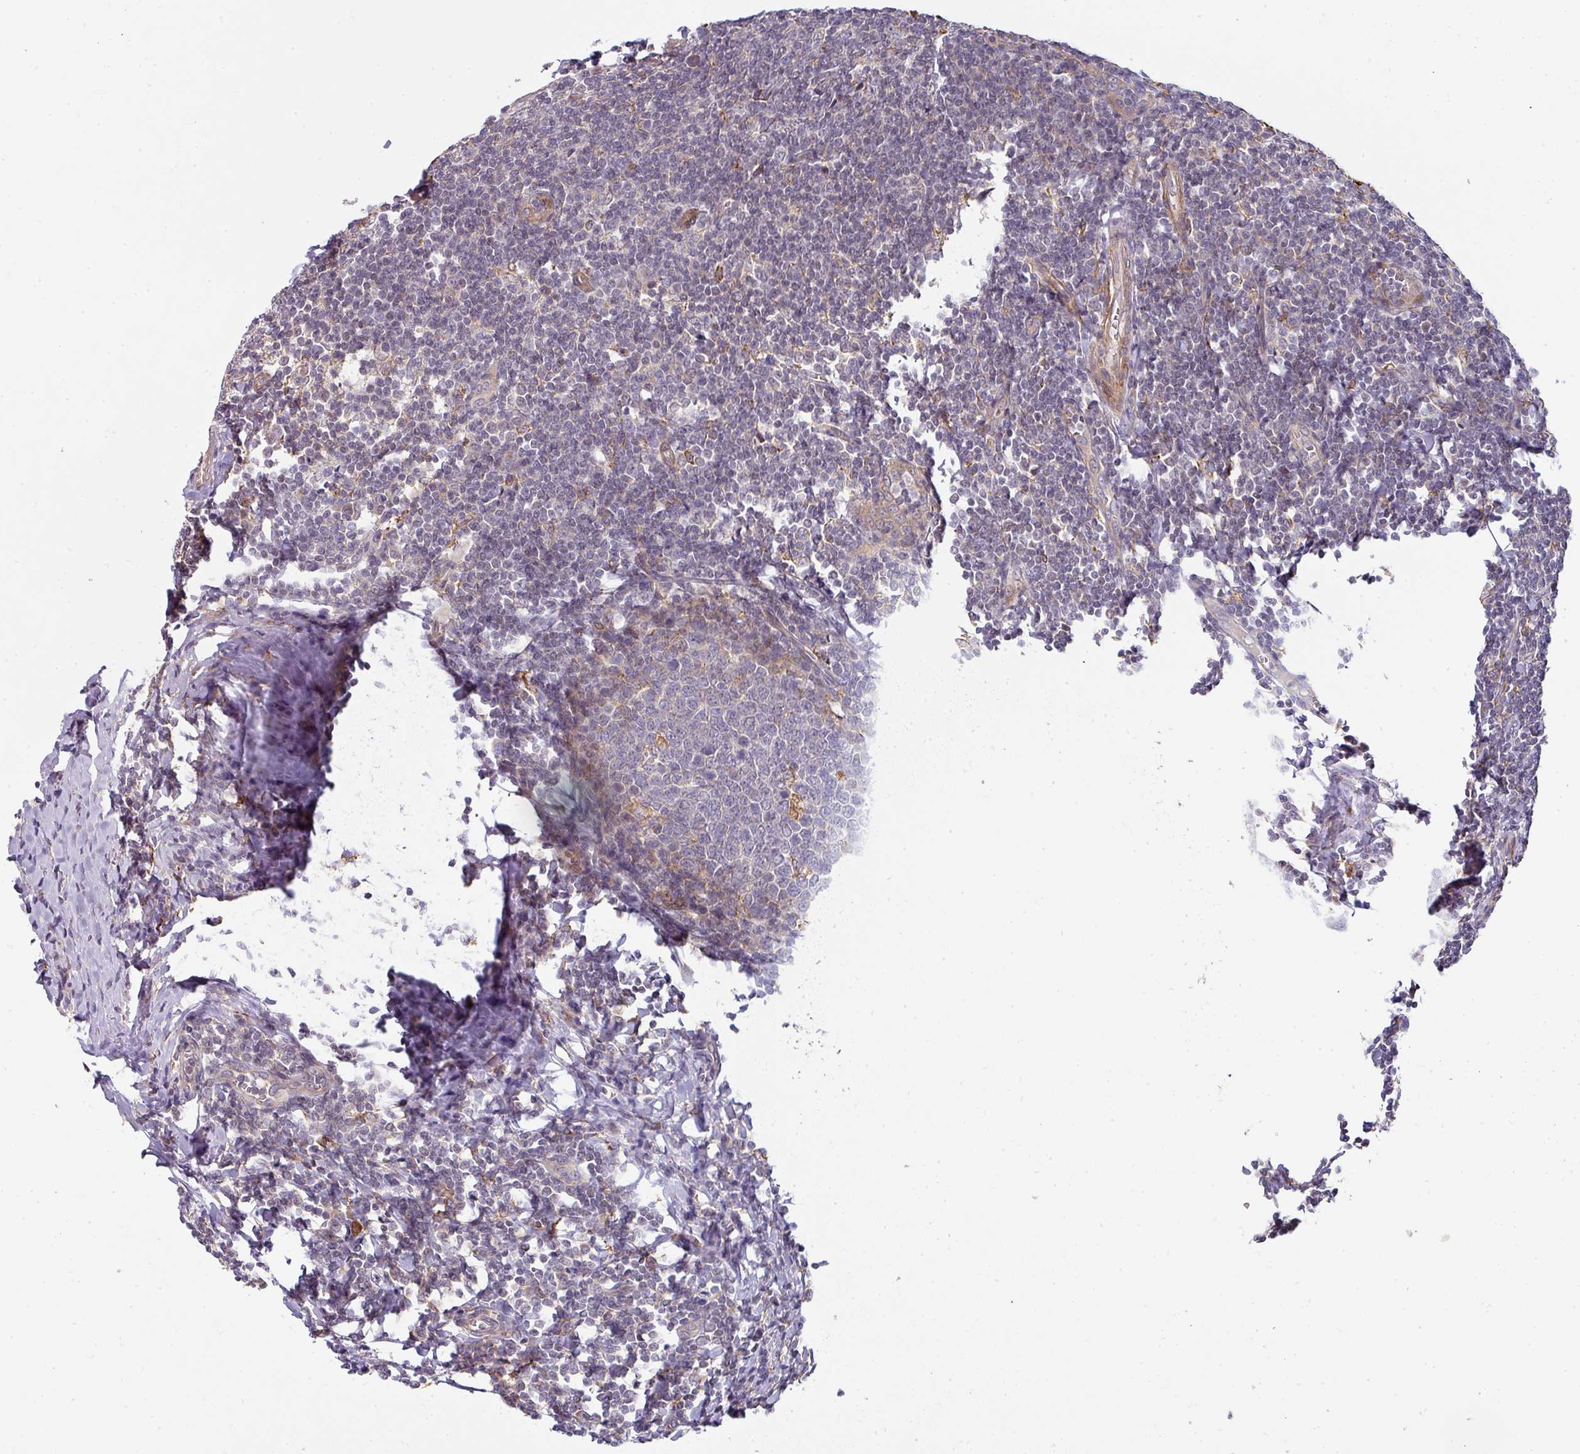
{"staining": {"intensity": "moderate", "quantity": "<25%", "location": "cytoplasmic/membranous"}, "tissue": "tonsil", "cell_type": "Germinal center cells", "image_type": "normal", "snomed": [{"axis": "morphology", "description": "Normal tissue, NOS"}, {"axis": "topography", "description": "Tonsil"}], "caption": "Immunohistochemical staining of normal tonsil demonstrates low levels of moderate cytoplasmic/membranous positivity in approximately <25% of germinal center cells.", "gene": "ZNF268", "patient": {"sex": "male", "age": 27}}